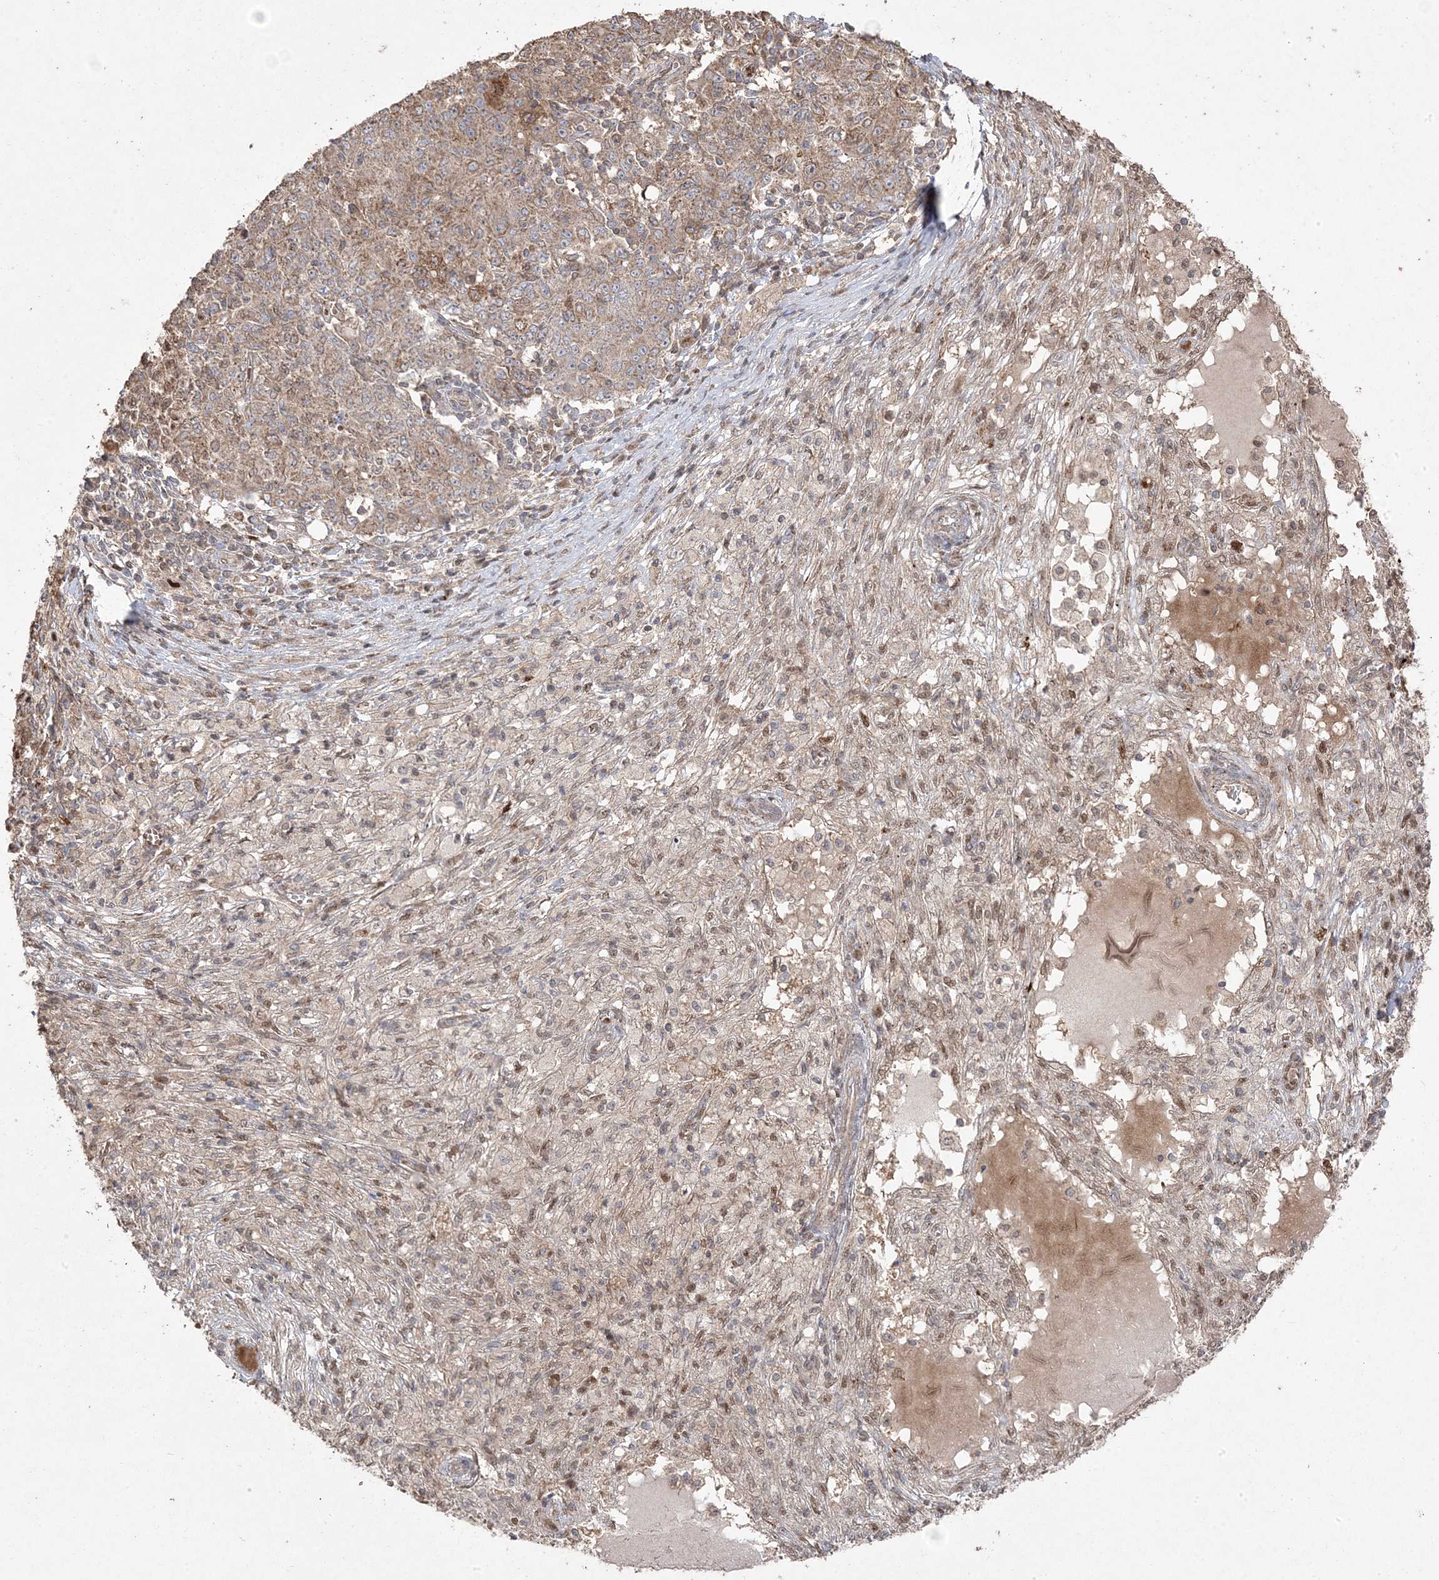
{"staining": {"intensity": "moderate", "quantity": "25%-75%", "location": "cytoplasmic/membranous"}, "tissue": "ovarian cancer", "cell_type": "Tumor cells", "image_type": "cancer", "snomed": [{"axis": "morphology", "description": "Carcinoma, endometroid"}, {"axis": "topography", "description": "Ovary"}], "caption": "Immunohistochemistry staining of ovarian cancer (endometroid carcinoma), which shows medium levels of moderate cytoplasmic/membranous staining in about 25%-75% of tumor cells indicating moderate cytoplasmic/membranous protein staining. The staining was performed using DAB (3,3'-diaminobenzidine) (brown) for protein detection and nuclei were counterstained in hematoxylin (blue).", "gene": "PPOX", "patient": {"sex": "female", "age": 42}}